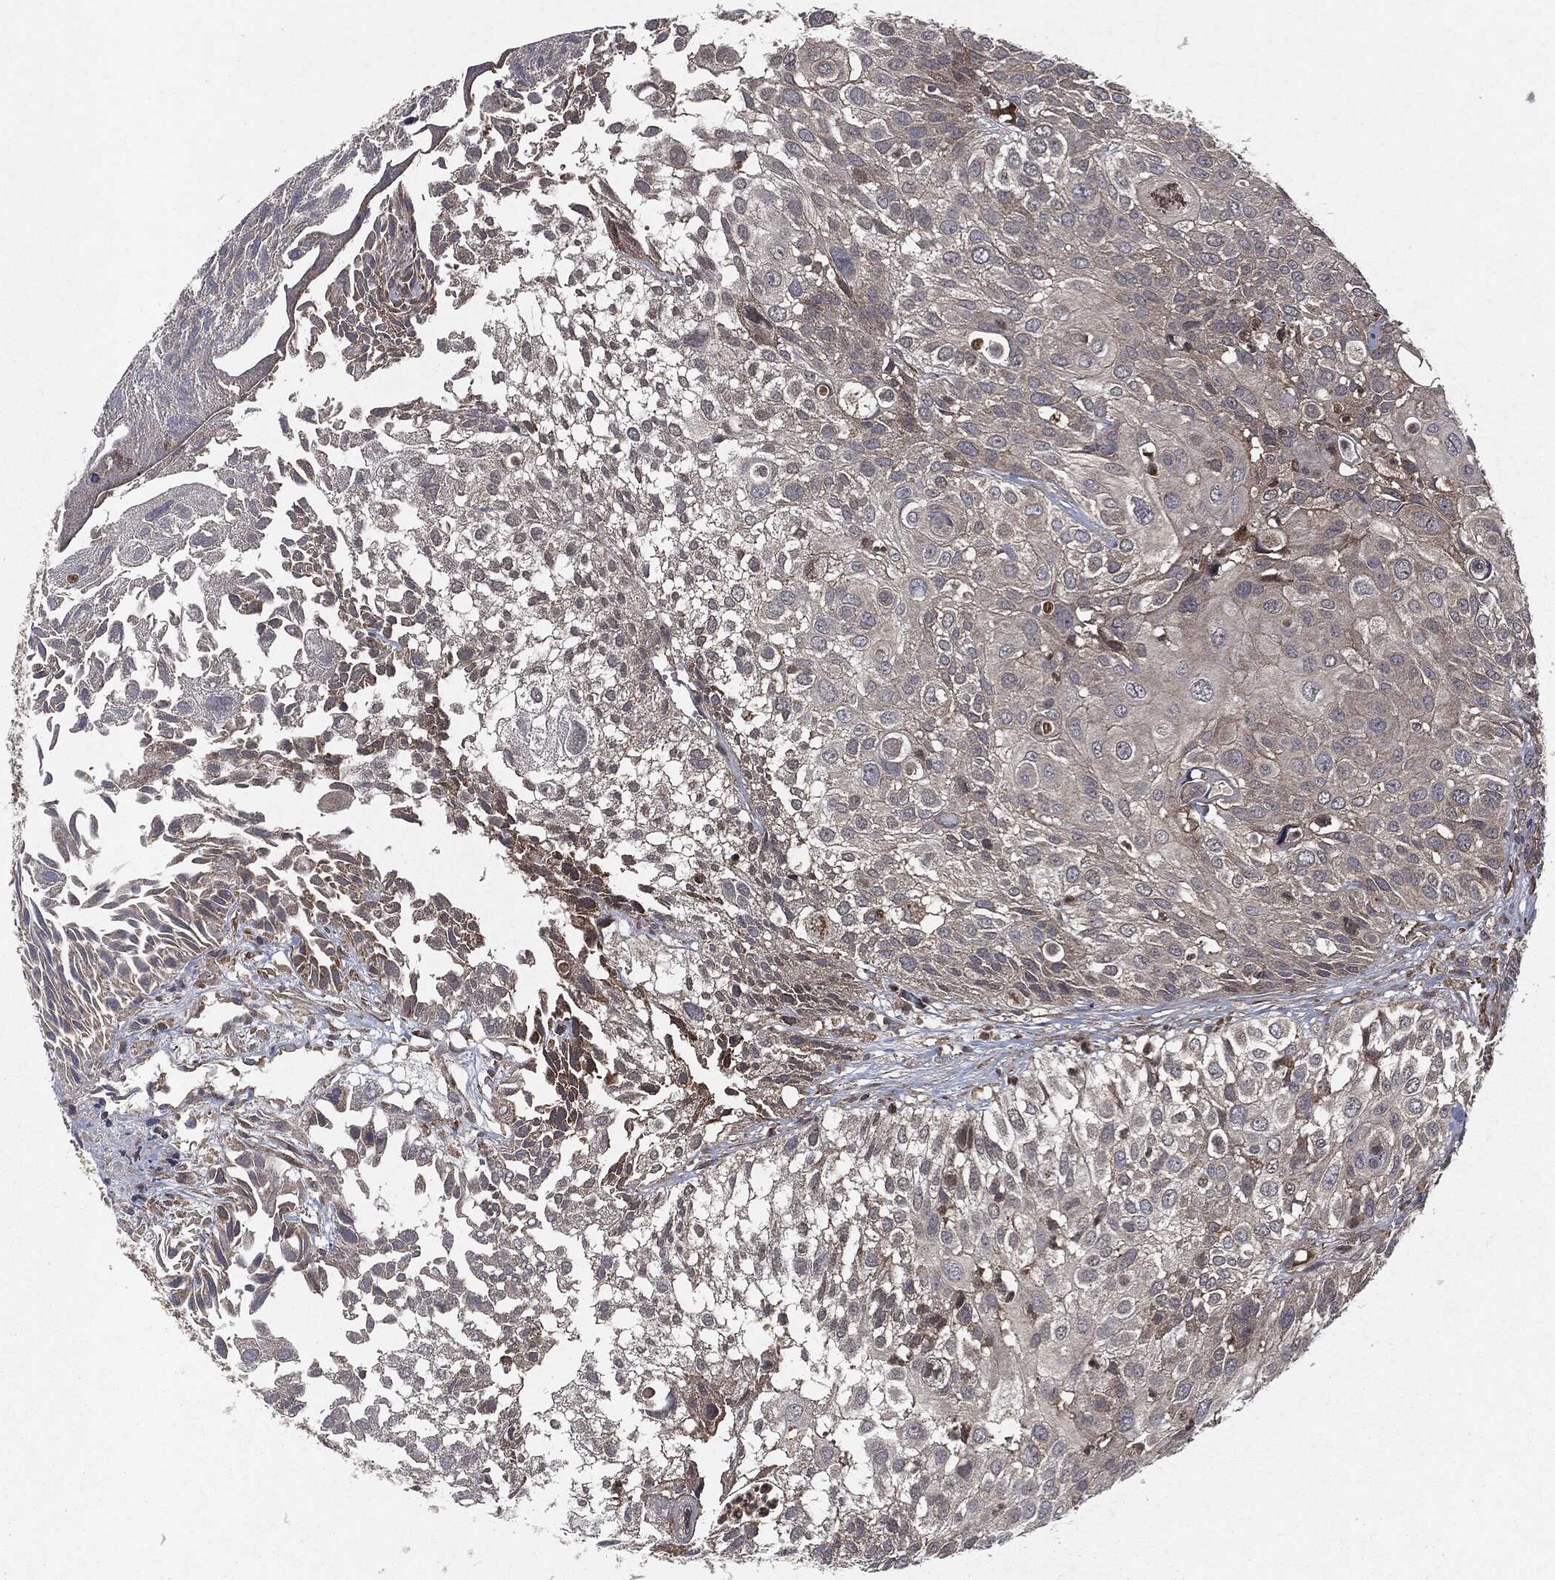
{"staining": {"intensity": "negative", "quantity": "none", "location": "none"}, "tissue": "urothelial cancer", "cell_type": "Tumor cells", "image_type": "cancer", "snomed": [{"axis": "morphology", "description": "Urothelial carcinoma, High grade"}, {"axis": "topography", "description": "Urinary bladder"}], "caption": "This micrograph is of urothelial cancer stained with immunohistochemistry to label a protein in brown with the nuclei are counter-stained blue. There is no positivity in tumor cells. (DAB immunohistochemistry (IHC) visualized using brightfield microscopy, high magnification).", "gene": "RAF1", "patient": {"sex": "female", "age": 79}}